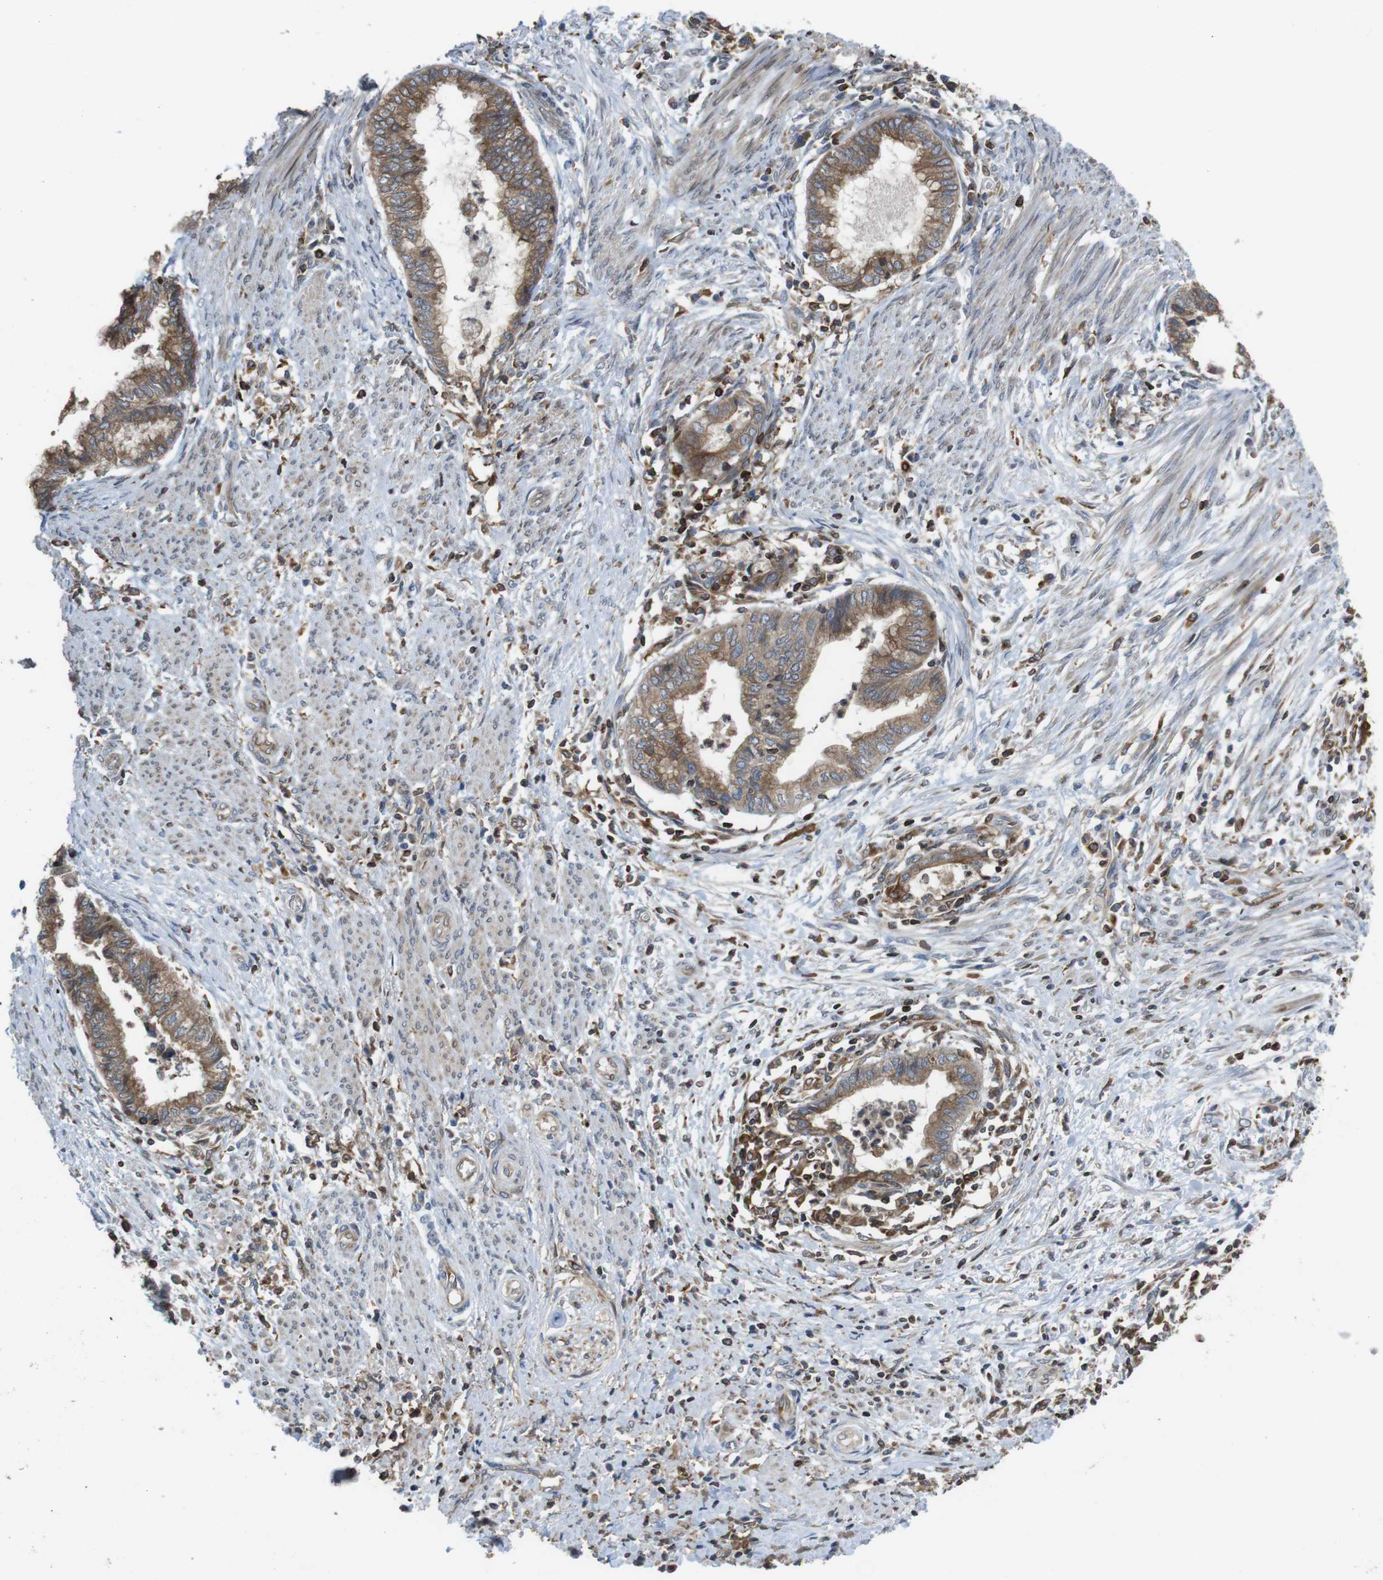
{"staining": {"intensity": "moderate", "quantity": ">75%", "location": "cytoplasmic/membranous"}, "tissue": "endometrial cancer", "cell_type": "Tumor cells", "image_type": "cancer", "snomed": [{"axis": "morphology", "description": "Necrosis, NOS"}, {"axis": "morphology", "description": "Adenocarcinoma, NOS"}, {"axis": "topography", "description": "Endometrium"}], "caption": "DAB immunohistochemical staining of human endometrial cancer (adenocarcinoma) demonstrates moderate cytoplasmic/membranous protein staining in about >75% of tumor cells.", "gene": "ARL6IP5", "patient": {"sex": "female", "age": 79}}